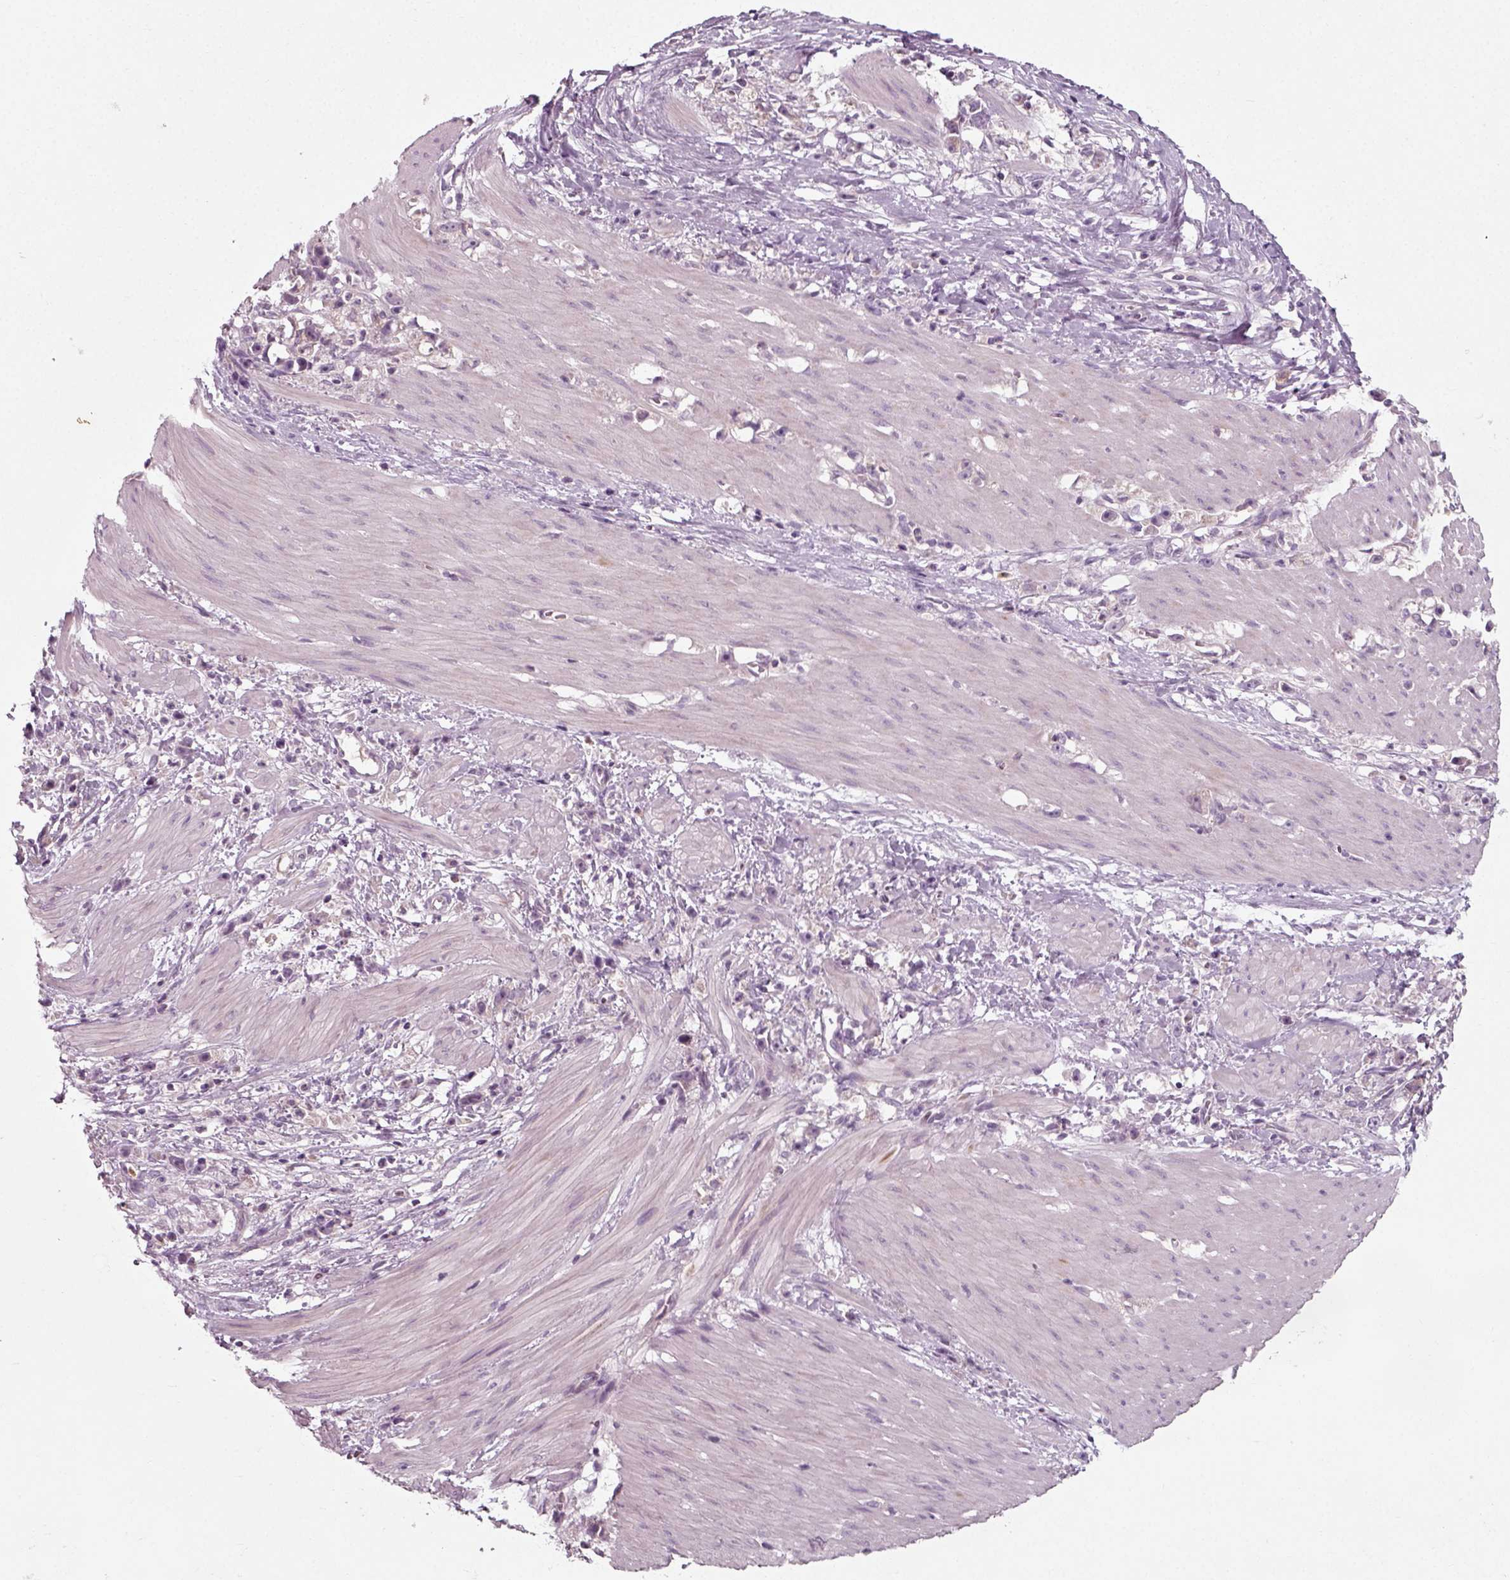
{"staining": {"intensity": "negative", "quantity": "none", "location": "none"}, "tissue": "stomach cancer", "cell_type": "Tumor cells", "image_type": "cancer", "snomed": [{"axis": "morphology", "description": "Adenocarcinoma, NOS"}, {"axis": "topography", "description": "Stomach"}], "caption": "Photomicrograph shows no significant protein expression in tumor cells of stomach adenocarcinoma. Brightfield microscopy of immunohistochemistry (IHC) stained with DAB (3,3'-diaminobenzidine) (brown) and hematoxylin (blue), captured at high magnification.", "gene": "RND2", "patient": {"sex": "female", "age": 59}}